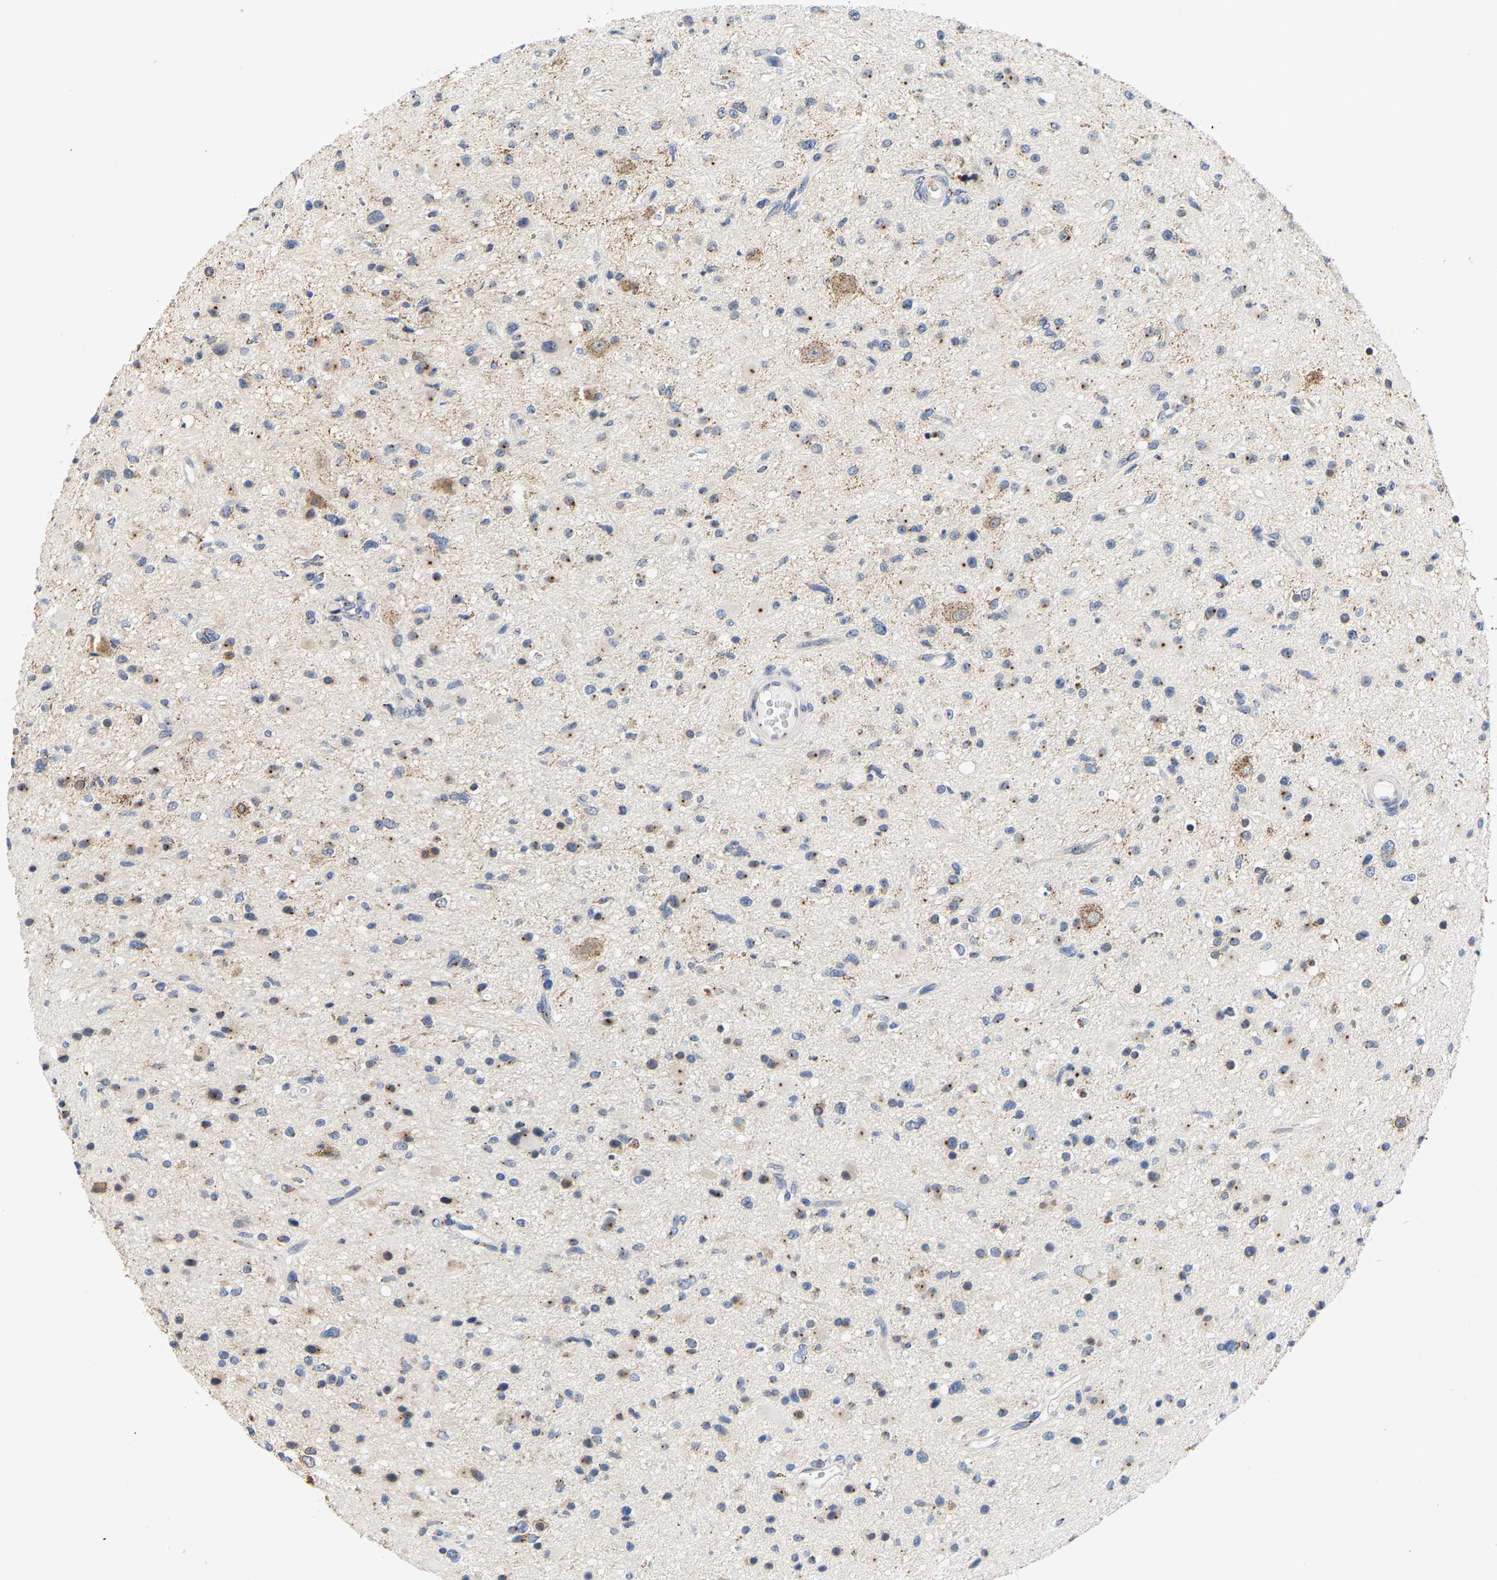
{"staining": {"intensity": "moderate", "quantity": "<25%", "location": "cytoplasmic/membranous"}, "tissue": "glioma", "cell_type": "Tumor cells", "image_type": "cancer", "snomed": [{"axis": "morphology", "description": "Glioma, malignant, High grade"}, {"axis": "topography", "description": "Brain"}], "caption": "Protein positivity by immunohistochemistry (IHC) shows moderate cytoplasmic/membranous staining in about <25% of tumor cells in high-grade glioma (malignant).", "gene": "PCNT", "patient": {"sex": "male", "age": 33}}